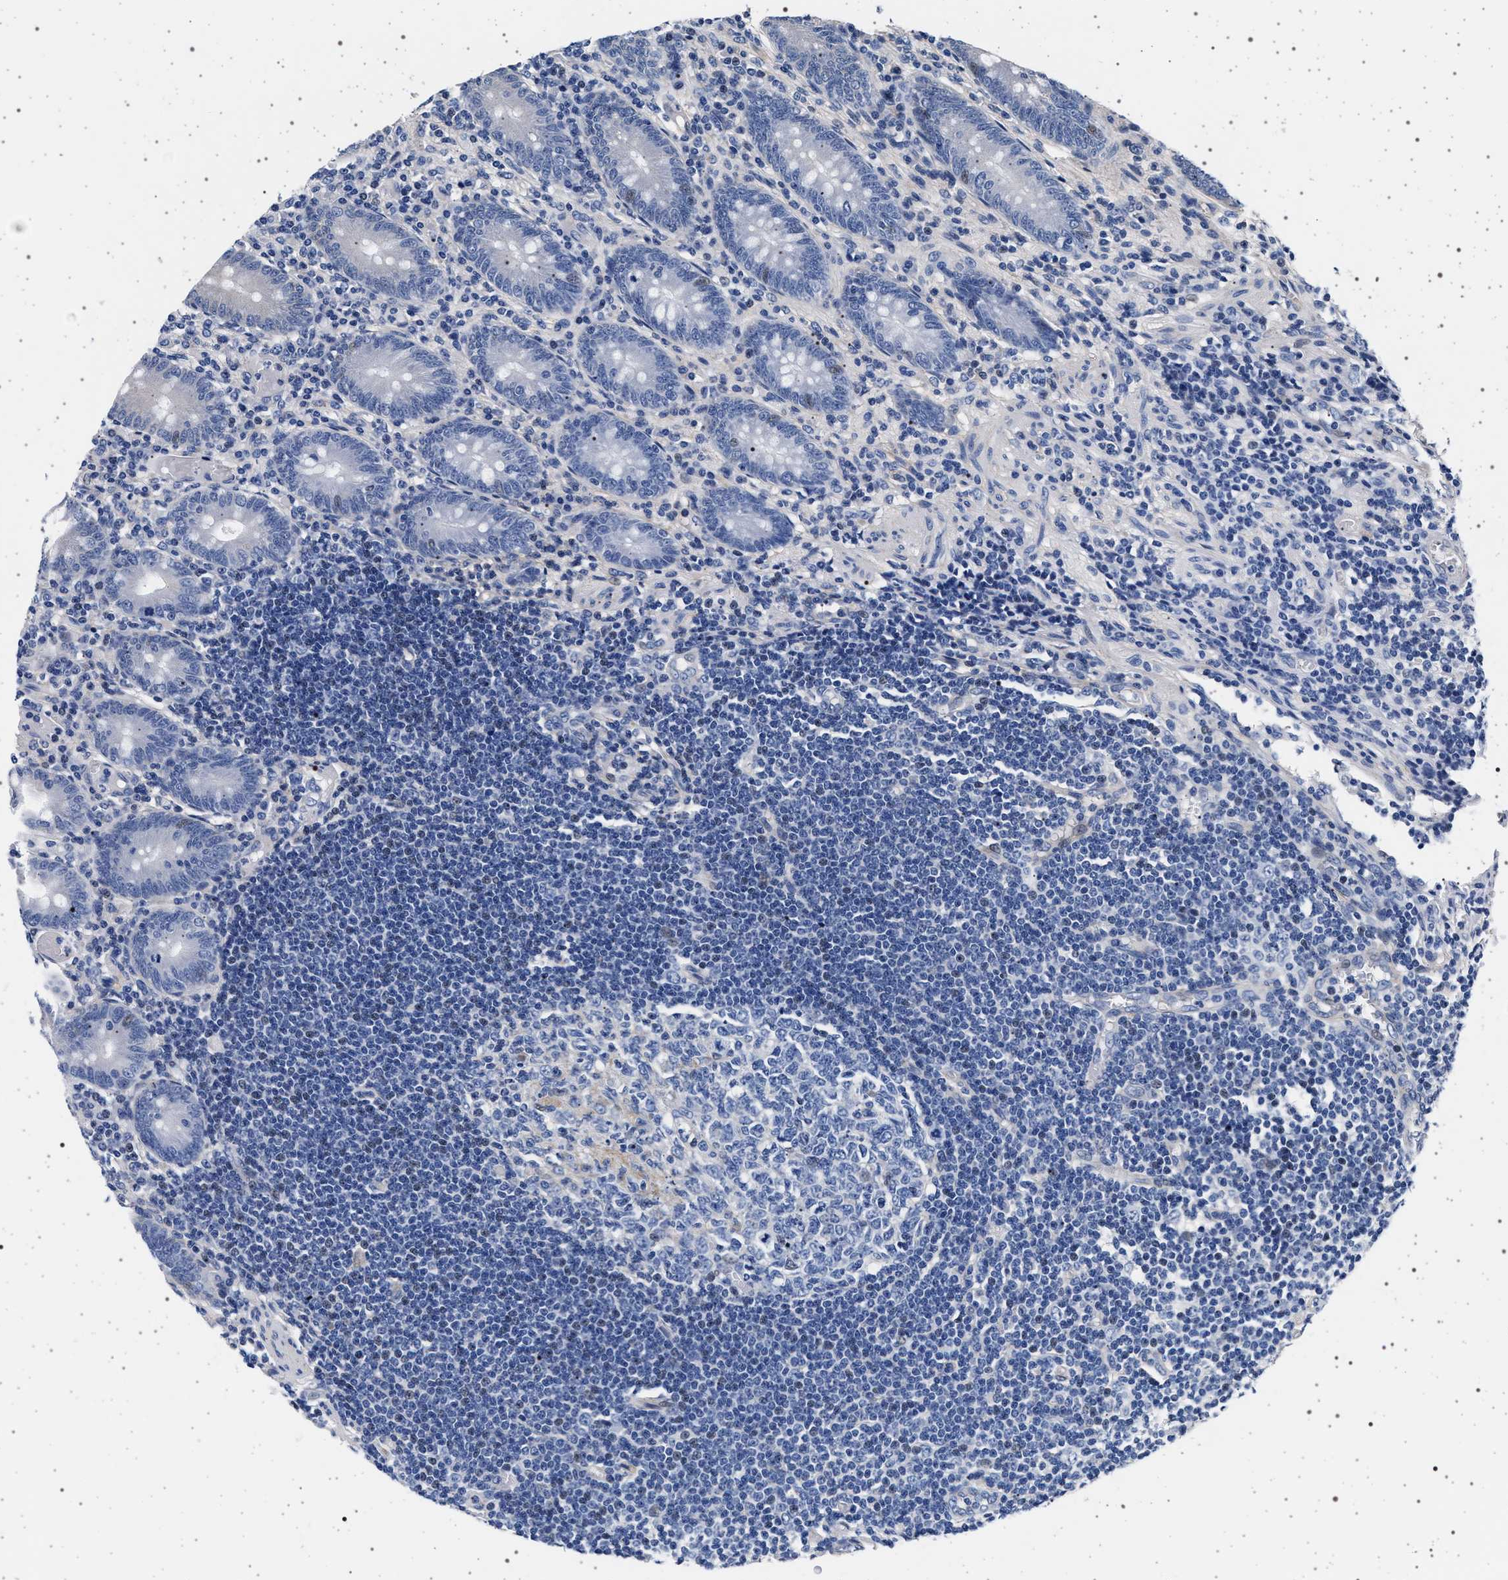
{"staining": {"intensity": "moderate", "quantity": "<25%", "location": "cytoplasmic/membranous"}, "tissue": "appendix", "cell_type": "Glandular cells", "image_type": "normal", "snomed": [{"axis": "morphology", "description": "Normal tissue, NOS"}, {"axis": "morphology", "description": "Inflammation, NOS"}, {"axis": "topography", "description": "Appendix"}], "caption": "Moderate cytoplasmic/membranous protein positivity is seen in about <25% of glandular cells in appendix.", "gene": "SLC9A1", "patient": {"sex": "male", "age": 46}}